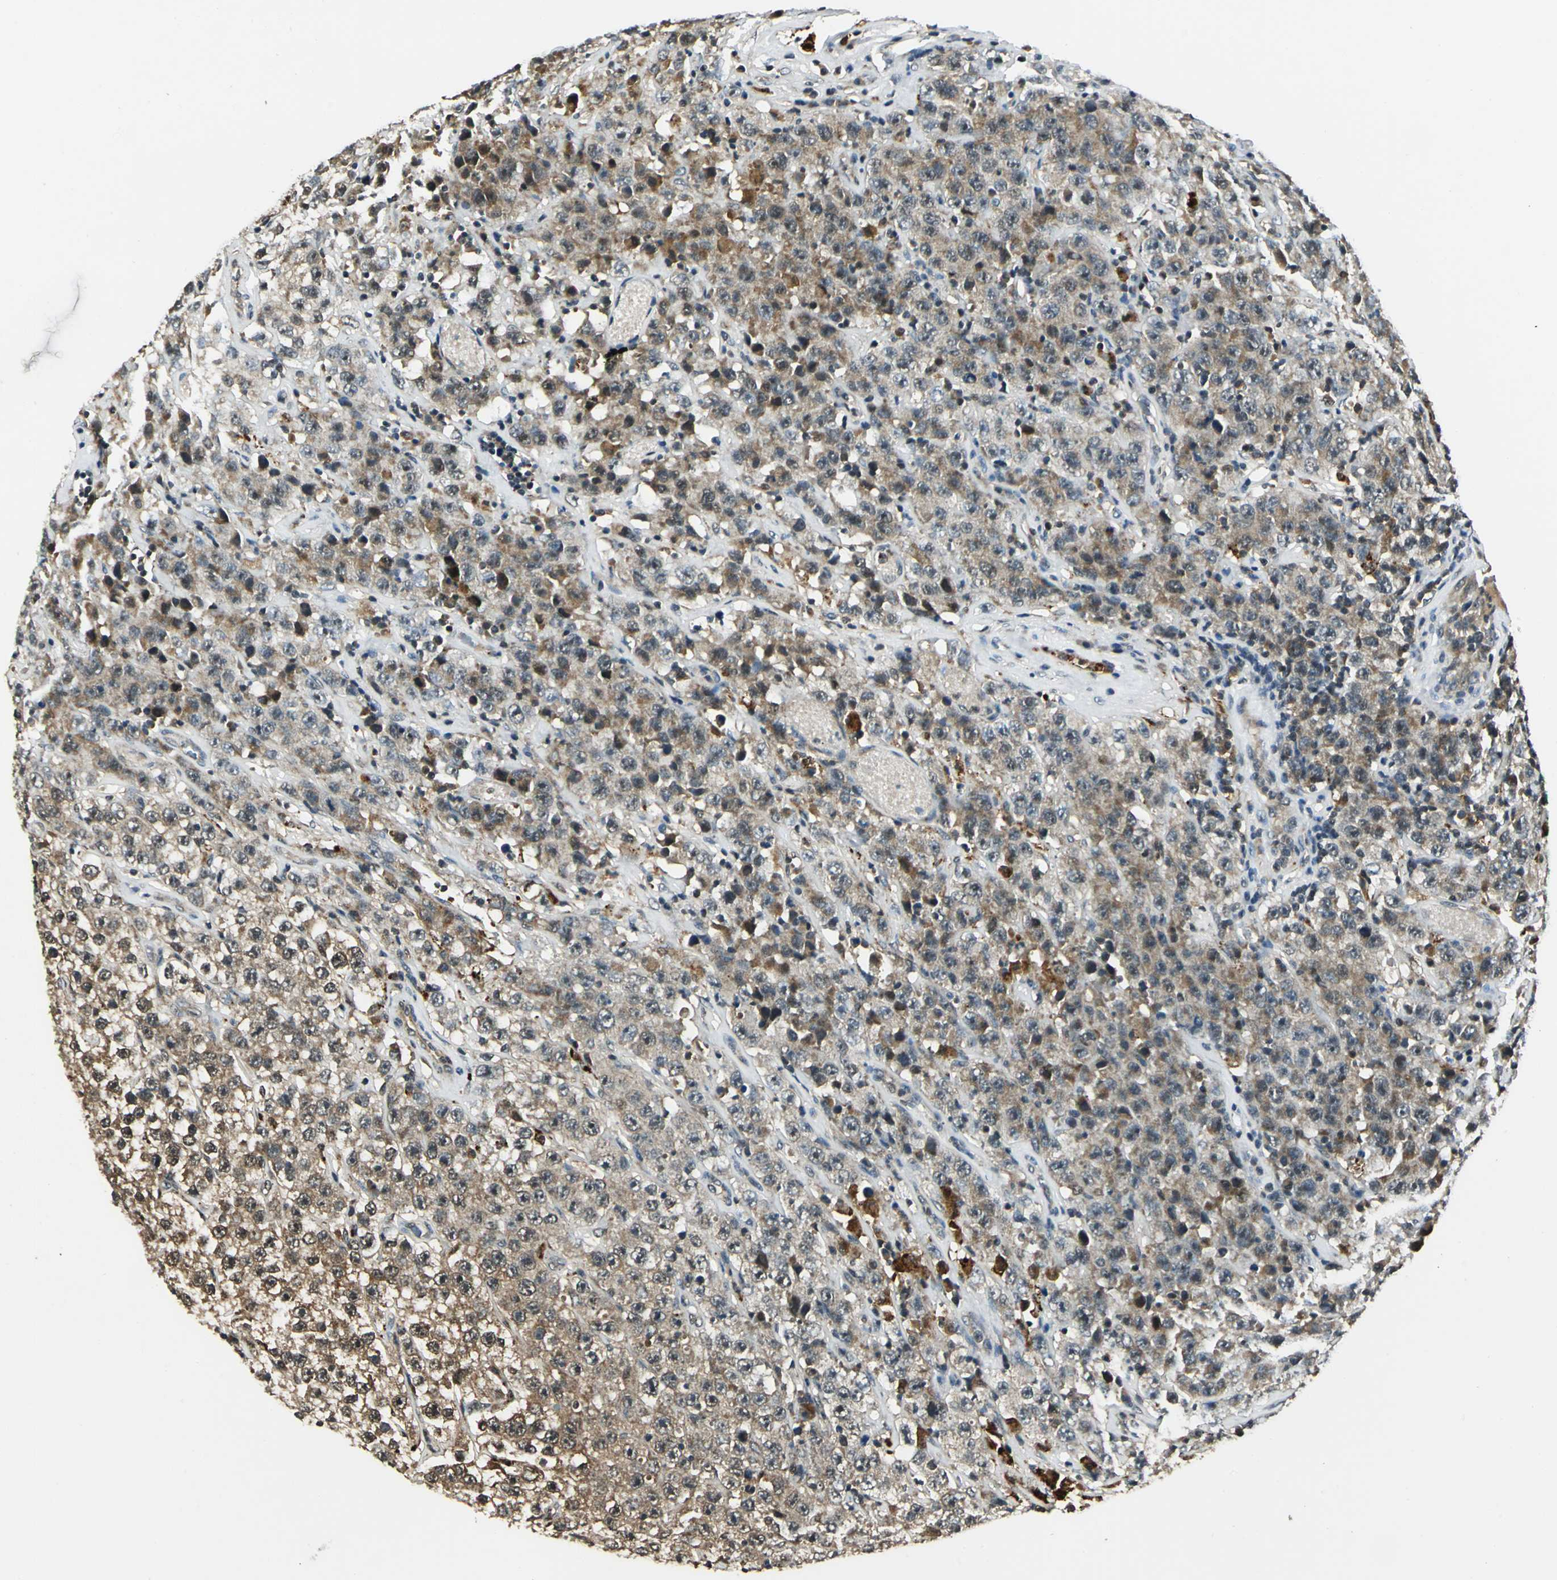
{"staining": {"intensity": "moderate", "quantity": ">75%", "location": "cytoplasmic/membranous,nuclear"}, "tissue": "testis cancer", "cell_type": "Tumor cells", "image_type": "cancer", "snomed": [{"axis": "morphology", "description": "Seminoma, NOS"}, {"axis": "topography", "description": "Testis"}], "caption": "An immunohistochemistry (IHC) image of tumor tissue is shown. Protein staining in brown shows moderate cytoplasmic/membranous and nuclear positivity in testis cancer (seminoma) within tumor cells.", "gene": "PPP1R13L", "patient": {"sex": "male", "age": 52}}